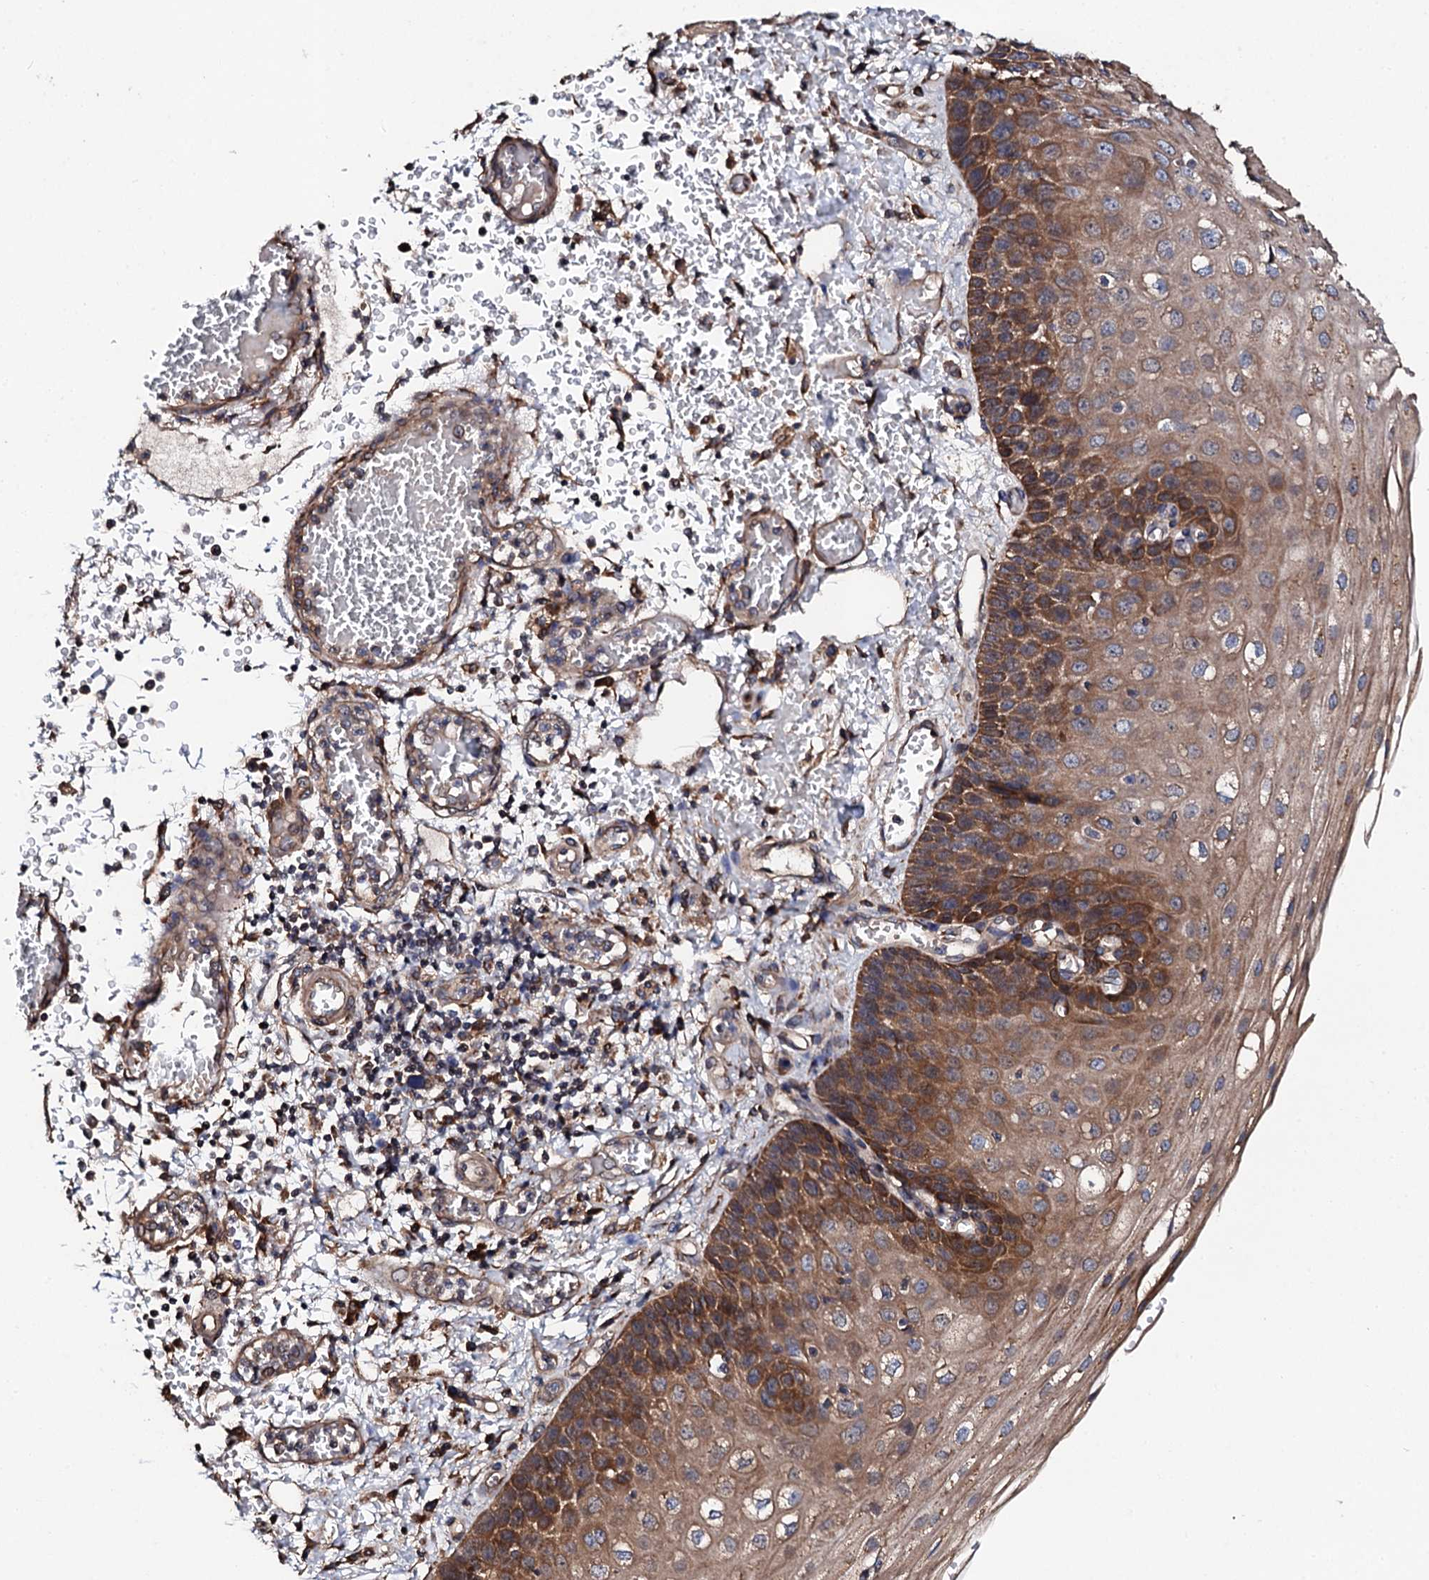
{"staining": {"intensity": "moderate", "quantity": "25%-75%", "location": "cytoplasmic/membranous"}, "tissue": "esophagus", "cell_type": "Squamous epithelial cells", "image_type": "normal", "snomed": [{"axis": "morphology", "description": "Normal tissue, NOS"}, {"axis": "topography", "description": "Esophagus"}], "caption": "A brown stain shows moderate cytoplasmic/membranous staining of a protein in squamous epithelial cells of benign human esophagus. The protein of interest is stained brown, and the nuclei are stained in blue (DAB IHC with brightfield microscopy, high magnification).", "gene": "CKAP5", "patient": {"sex": "male", "age": 81}}